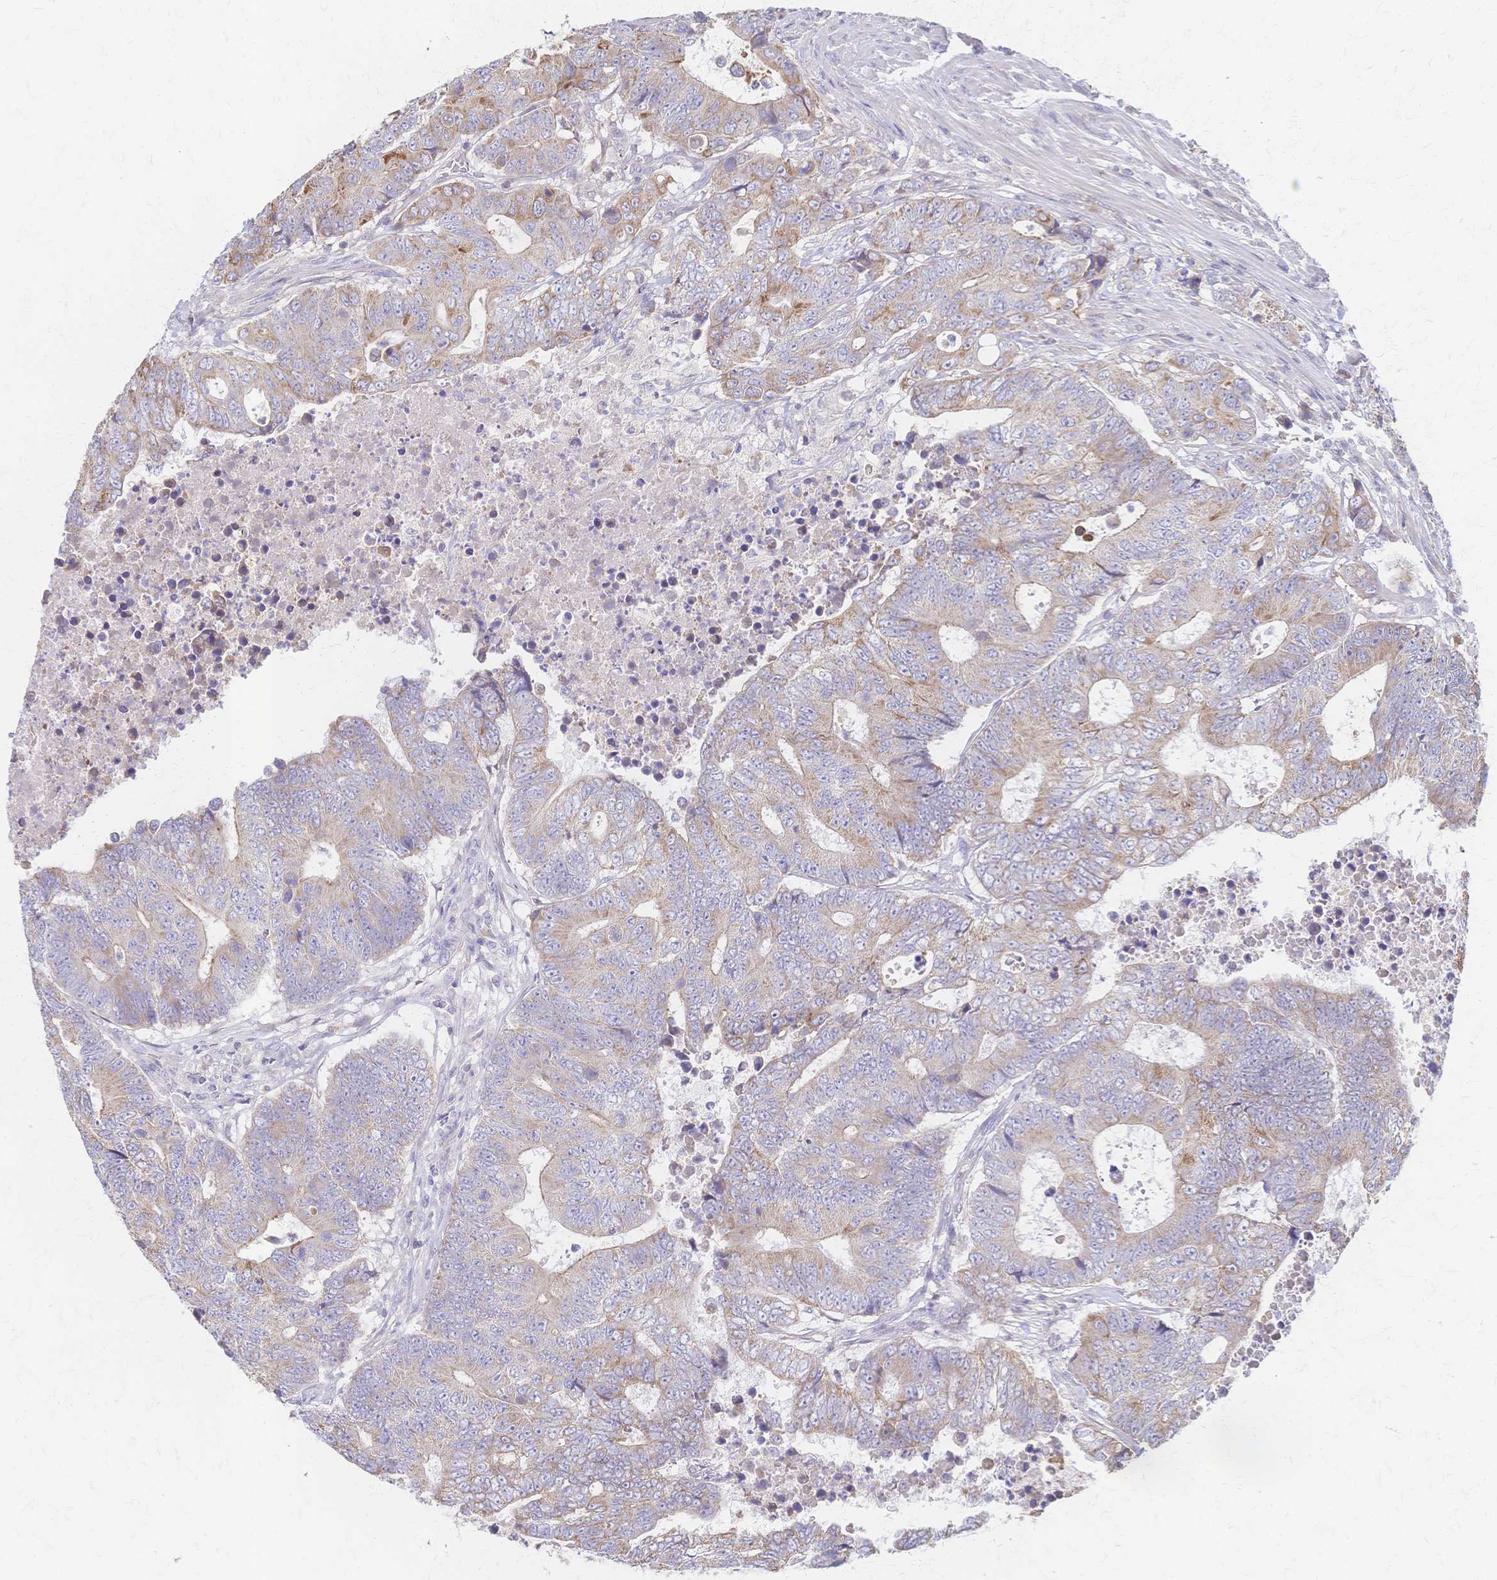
{"staining": {"intensity": "weak", "quantity": "25%-75%", "location": "cytoplasmic/membranous"}, "tissue": "colorectal cancer", "cell_type": "Tumor cells", "image_type": "cancer", "snomed": [{"axis": "morphology", "description": "Adenocarcinoma, NOS"}, {"axis": "topography", "description": "Colon"}], "caption": "Brown immunohistochemical staining in human colorectal adenocarcinoma displays weak cytoplasmic/membranous positivity in about 25%-75% of tumor cells. The protein is stained brown, and the nuclei are stained in blue (DAB IHC with brightfield microscopy, high magnification).", "gene": "CYB5A", "patient": {"sex": "female", "age": 48}}